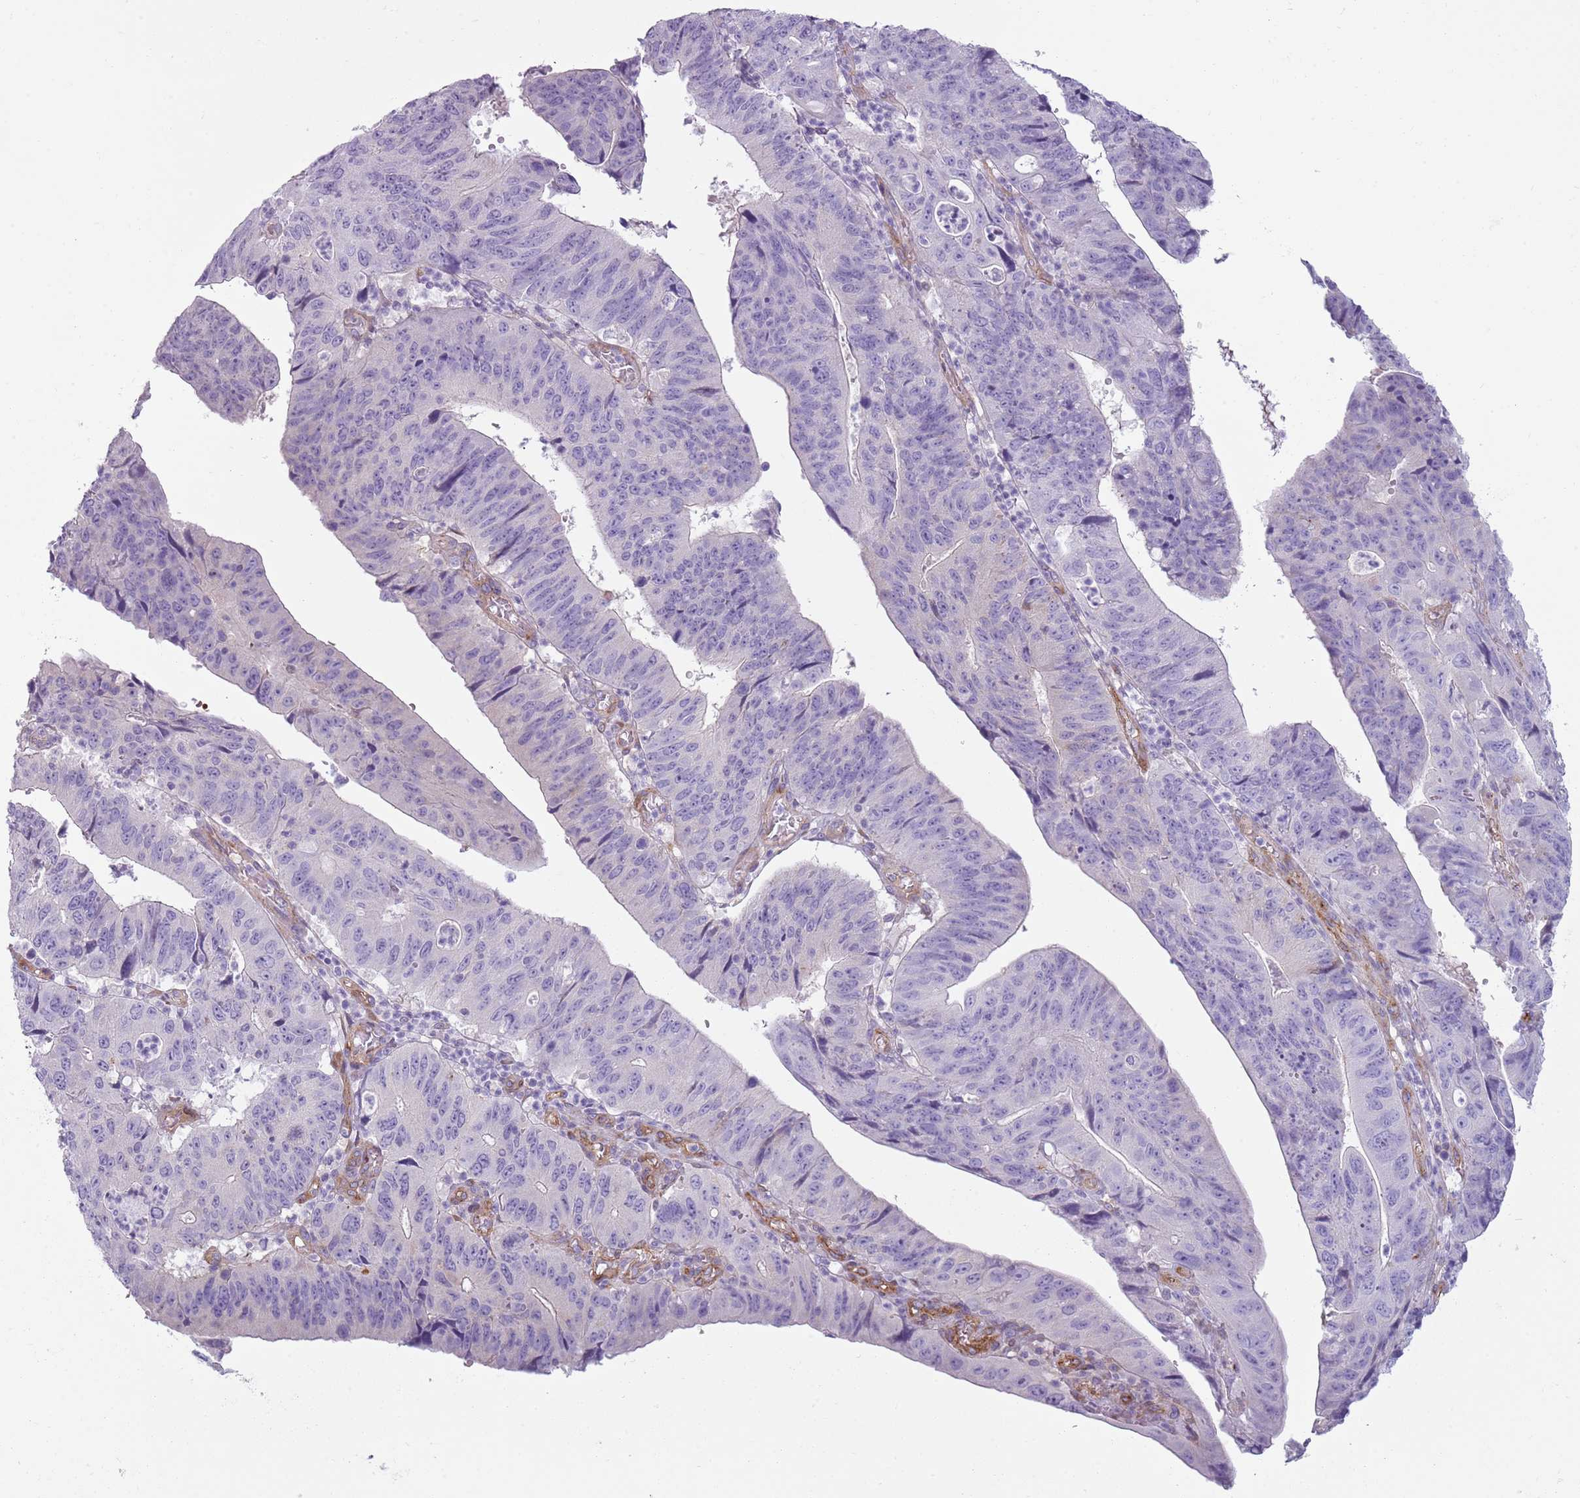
{"staining": {"intensity": "negative", "quantity": "none", "location": "none"}, "tissue": "stomach cancer", "cell_type": "Tumor cells", "image_type": "cancer", "snomed": [{"axis": "morphology", "description": "Adenocarcinoma, NOS"}, {"axis": "topography", "description": "Stomach"}], "caption": "Micrograph shows no protein staining in tumor cells of stomach cancer (adenocarcinoma) tissue.", "gene": "SNX1", "patient": {"sex": "male", "age": 59}}